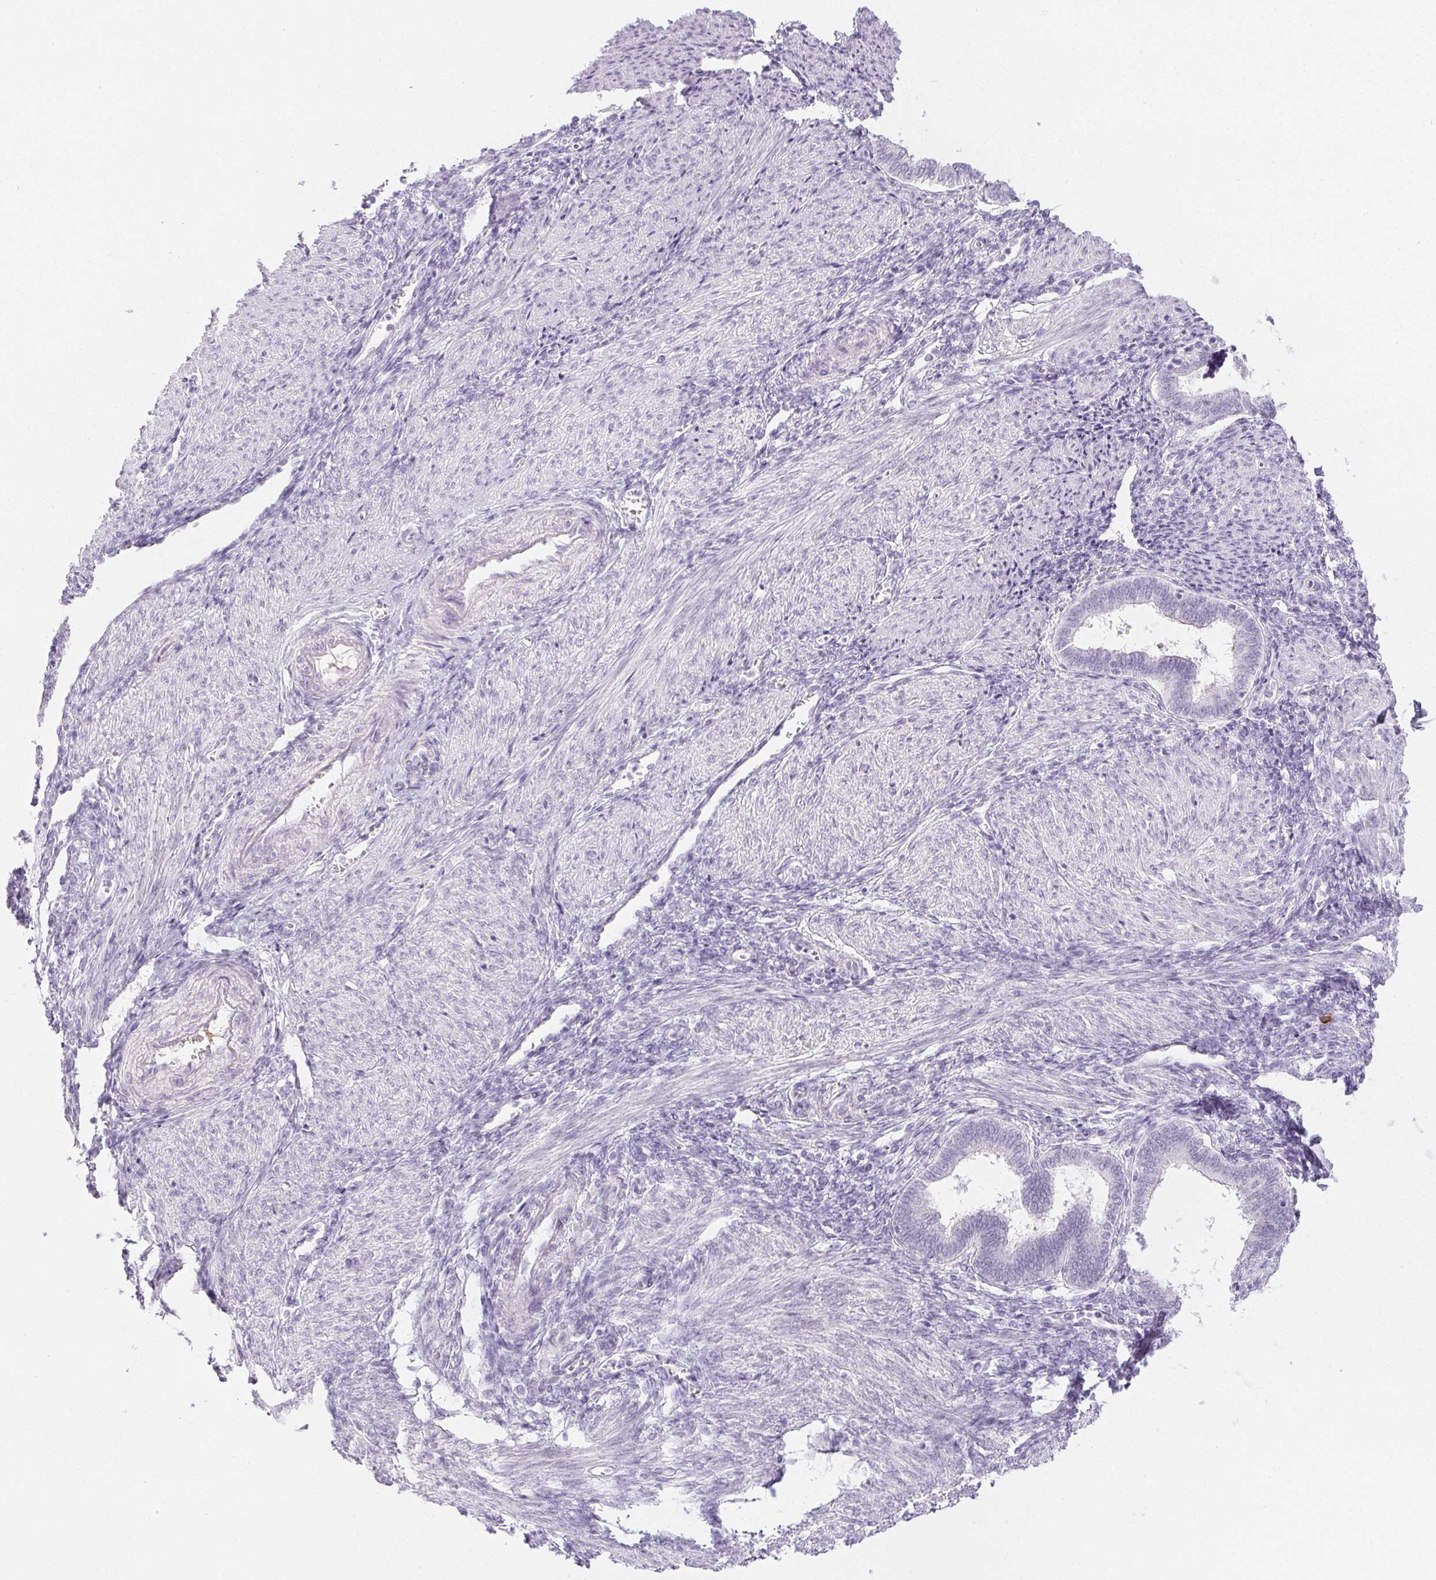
{"staining": {"intensity": "negative", "quantity": "none", "location": "none"}, "tissue": "endometrium", "cell_type": "Cells in endometrial stroma", "image_type": "normal", "snomed": [{"axis": "morphology", "description": "Normal tissue, NOS"}, {"axis": "topography", "description": "Endometrium"}], "caption": "High magnification brightfield microscopy of normal endometrium stained with DAB (3,3'-diaminobenzidine) (brown) and counterstained with hematoxylin (blue): cells in endometrial stroma show no significant positivity.", "gene": "PI3", "patient": {"sex": "female", "age": 42}}